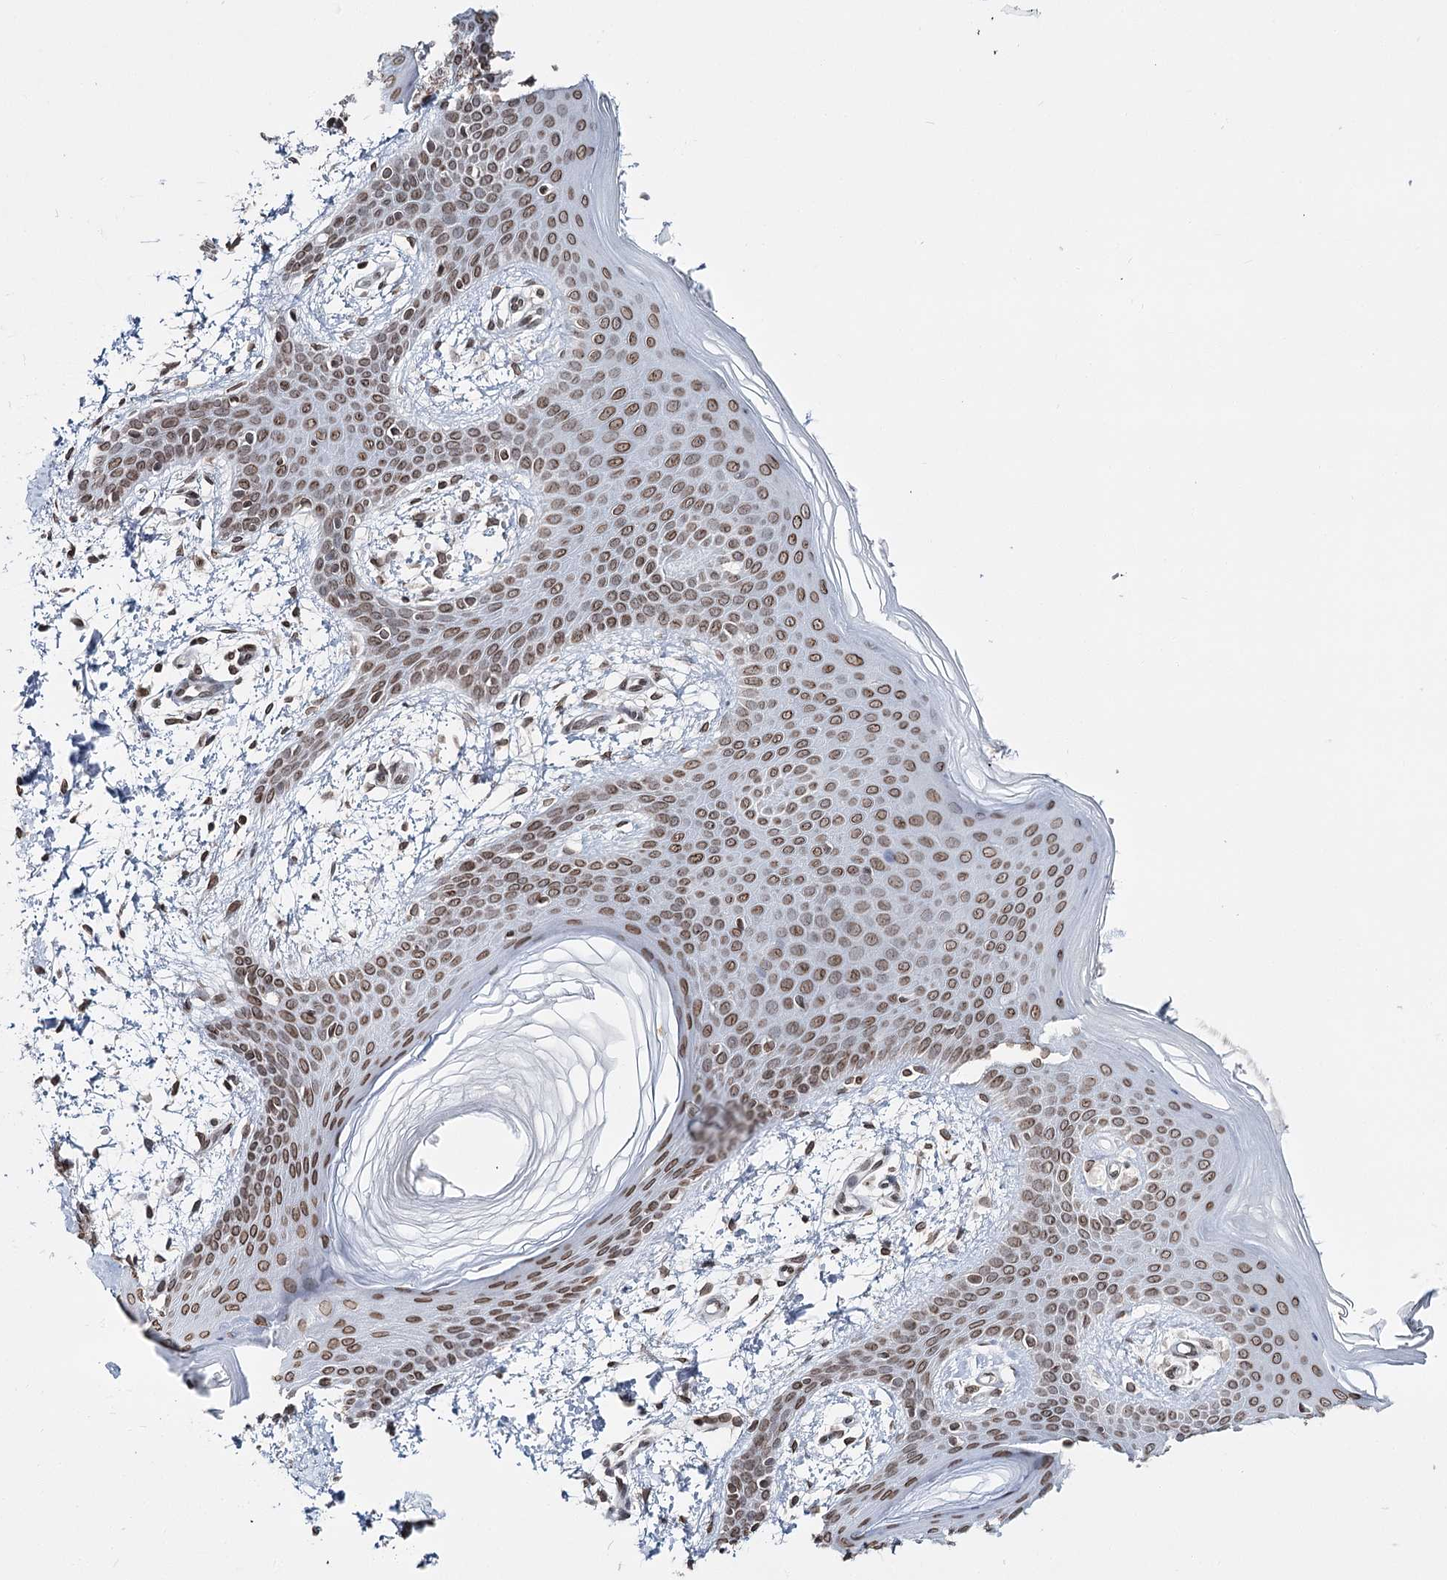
{"staining": {"intensity": "moderate", "quantity": ">75%", "location": "cytoplasmic/membranous,nuclear"}, "tissue": "skin", "cell_type": "Fibroblasts", "image_type": "normal", "snomed": [{"axis": "morphology", "description": "Normal tissue, NOS"}, {"axis": "topography", "description": "Skin"}], "caption": "Moderate cytoplasmic/membranous,nuclear protein positivity is present in approximately >75% of fibroblasts in skin. The staining is performed using DAB (3,3'-diaminobenzidine) brown chromogen to label protein expression. The nuclei are counter-stained blue using hematoxylin.", "gene": "KIAA0930", "patient": {"sex": "male", "age": 36}}